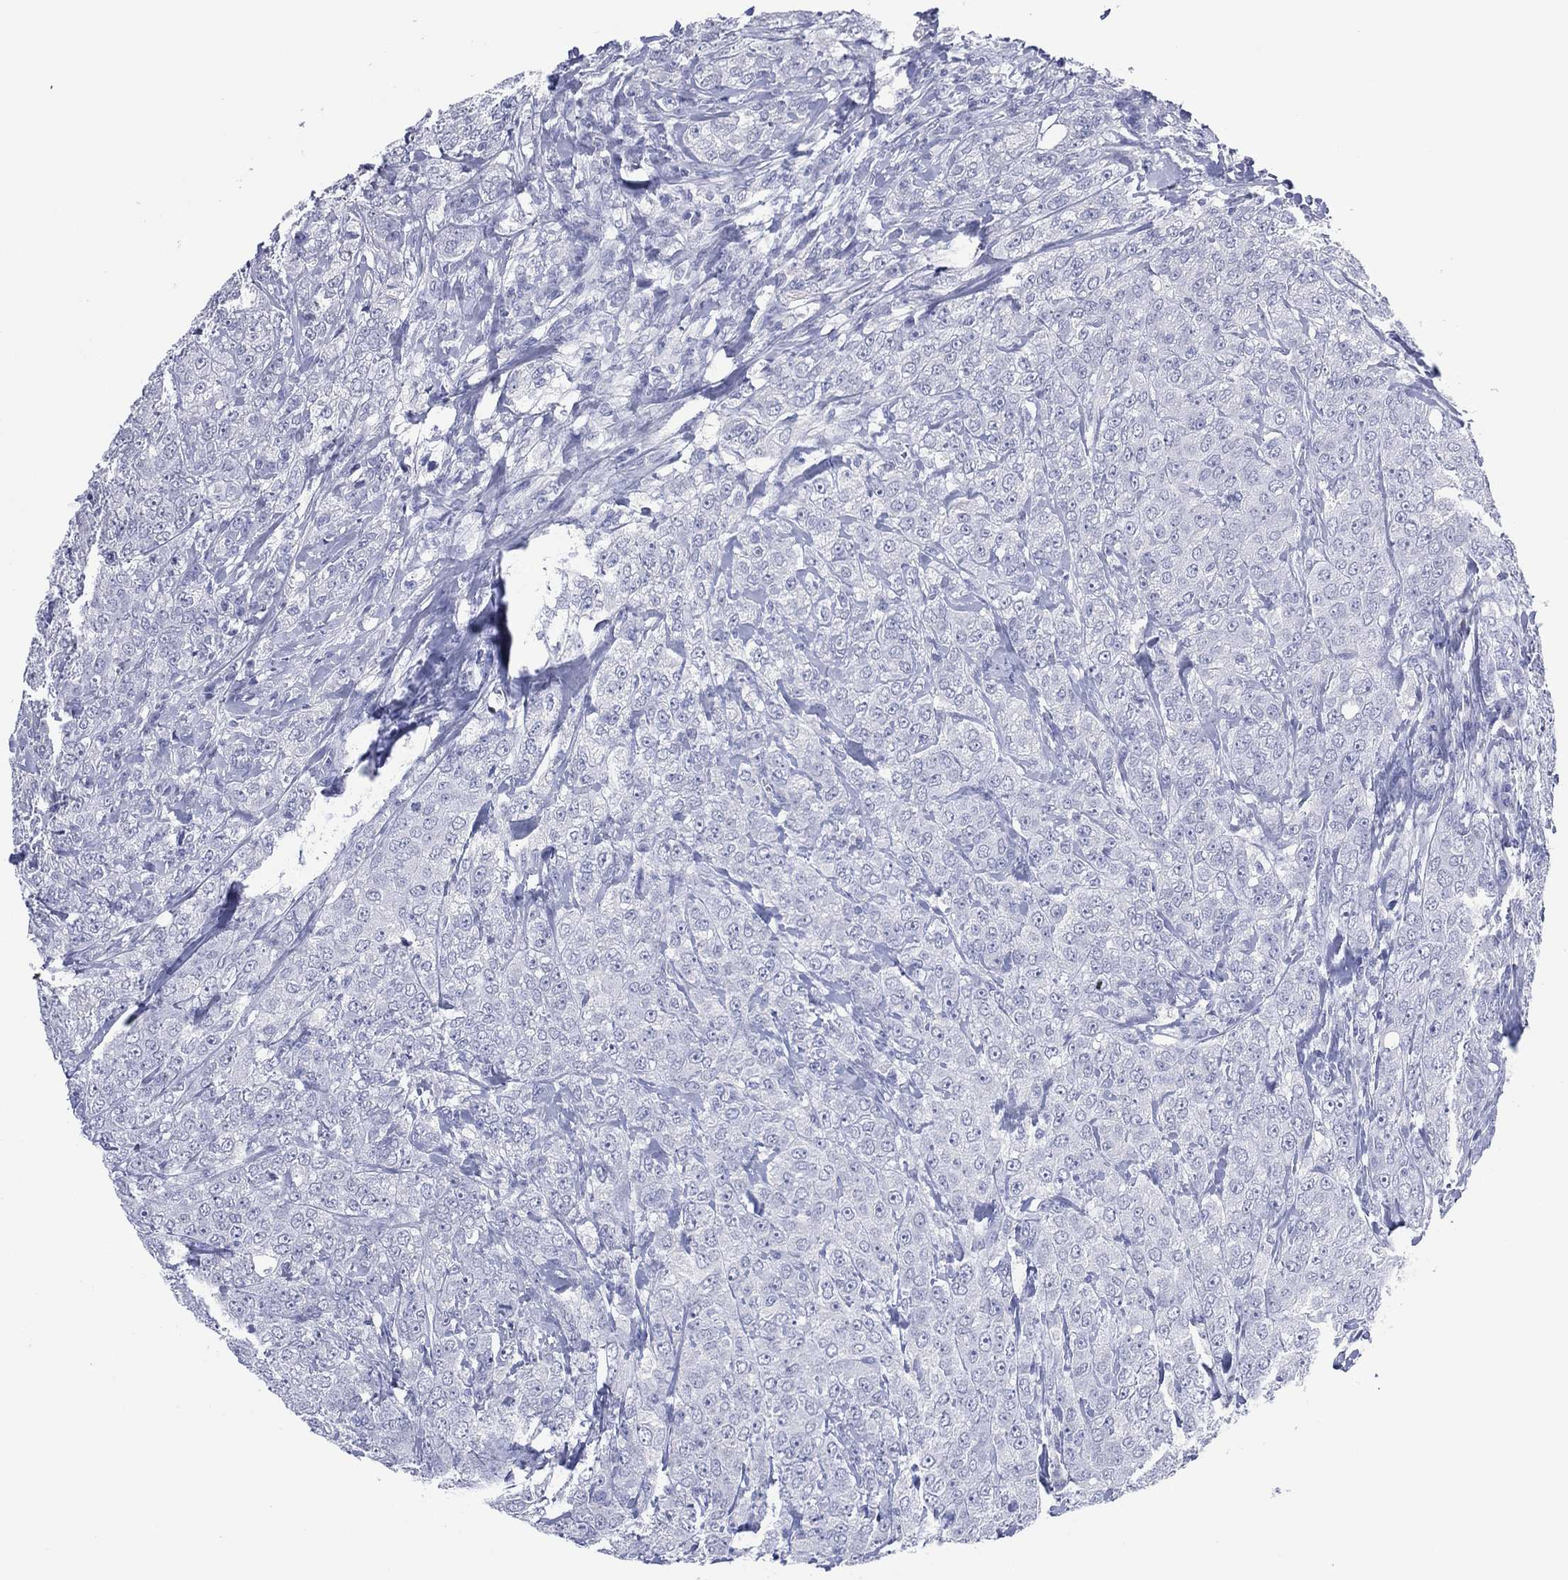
{"staining": {"intensity": "negative", "quantity": "none", "location": "none"}, "tissue": "breast cancer", "cell_type": "Tumor cells", "image_type": "cancer", "snomed": [{"axis": "morphology", "description": "Duct carcinoma"}, {"axis": "topography", "description": "Breast"}], "caption": "Immunohistochemistry (IHC) of human breast infiltrating ductal carcinoma reveals no expression in tumor cells.", "gene": "UTF1", "patient": {"sex": "female", "age": 43}}